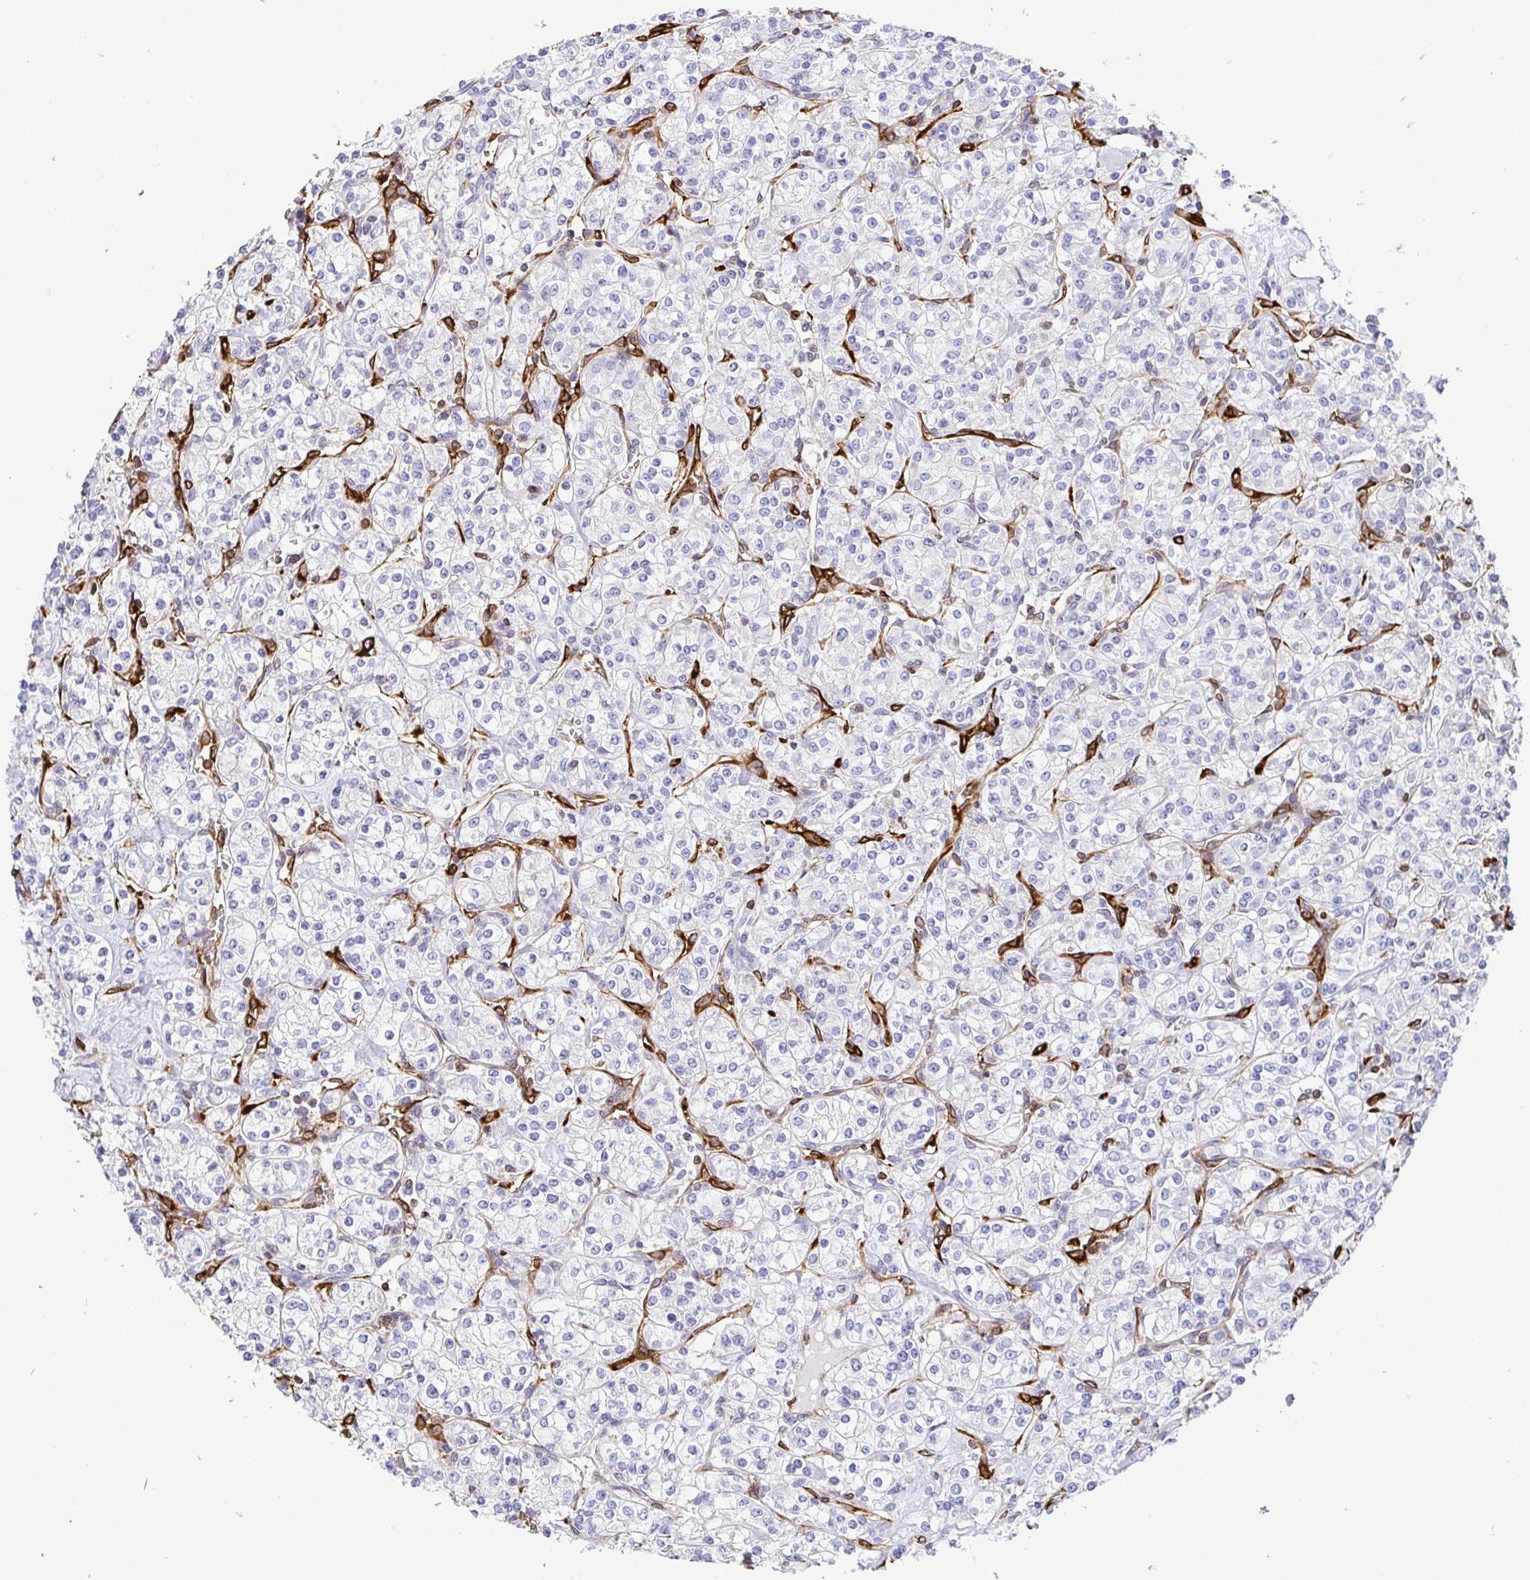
{"staining": {"intensity": "negative", "quantity": "none", "location": "none"}, "tissue": "renal cancer", "cell_type": "Tumor cells", "image_type": "cancer", "snomed": [{"axis": "morphology", "description": "Adenocarcinoma, NOS"}, {"axis": "topography", "description": "Kidney"}], "caption": "This is an IHC histopathology image of adenocarcinoma (renal). There is no expression in tumor cells.", "gene": "TP53I11", "patient": {"sex": "male", "age": 77}}